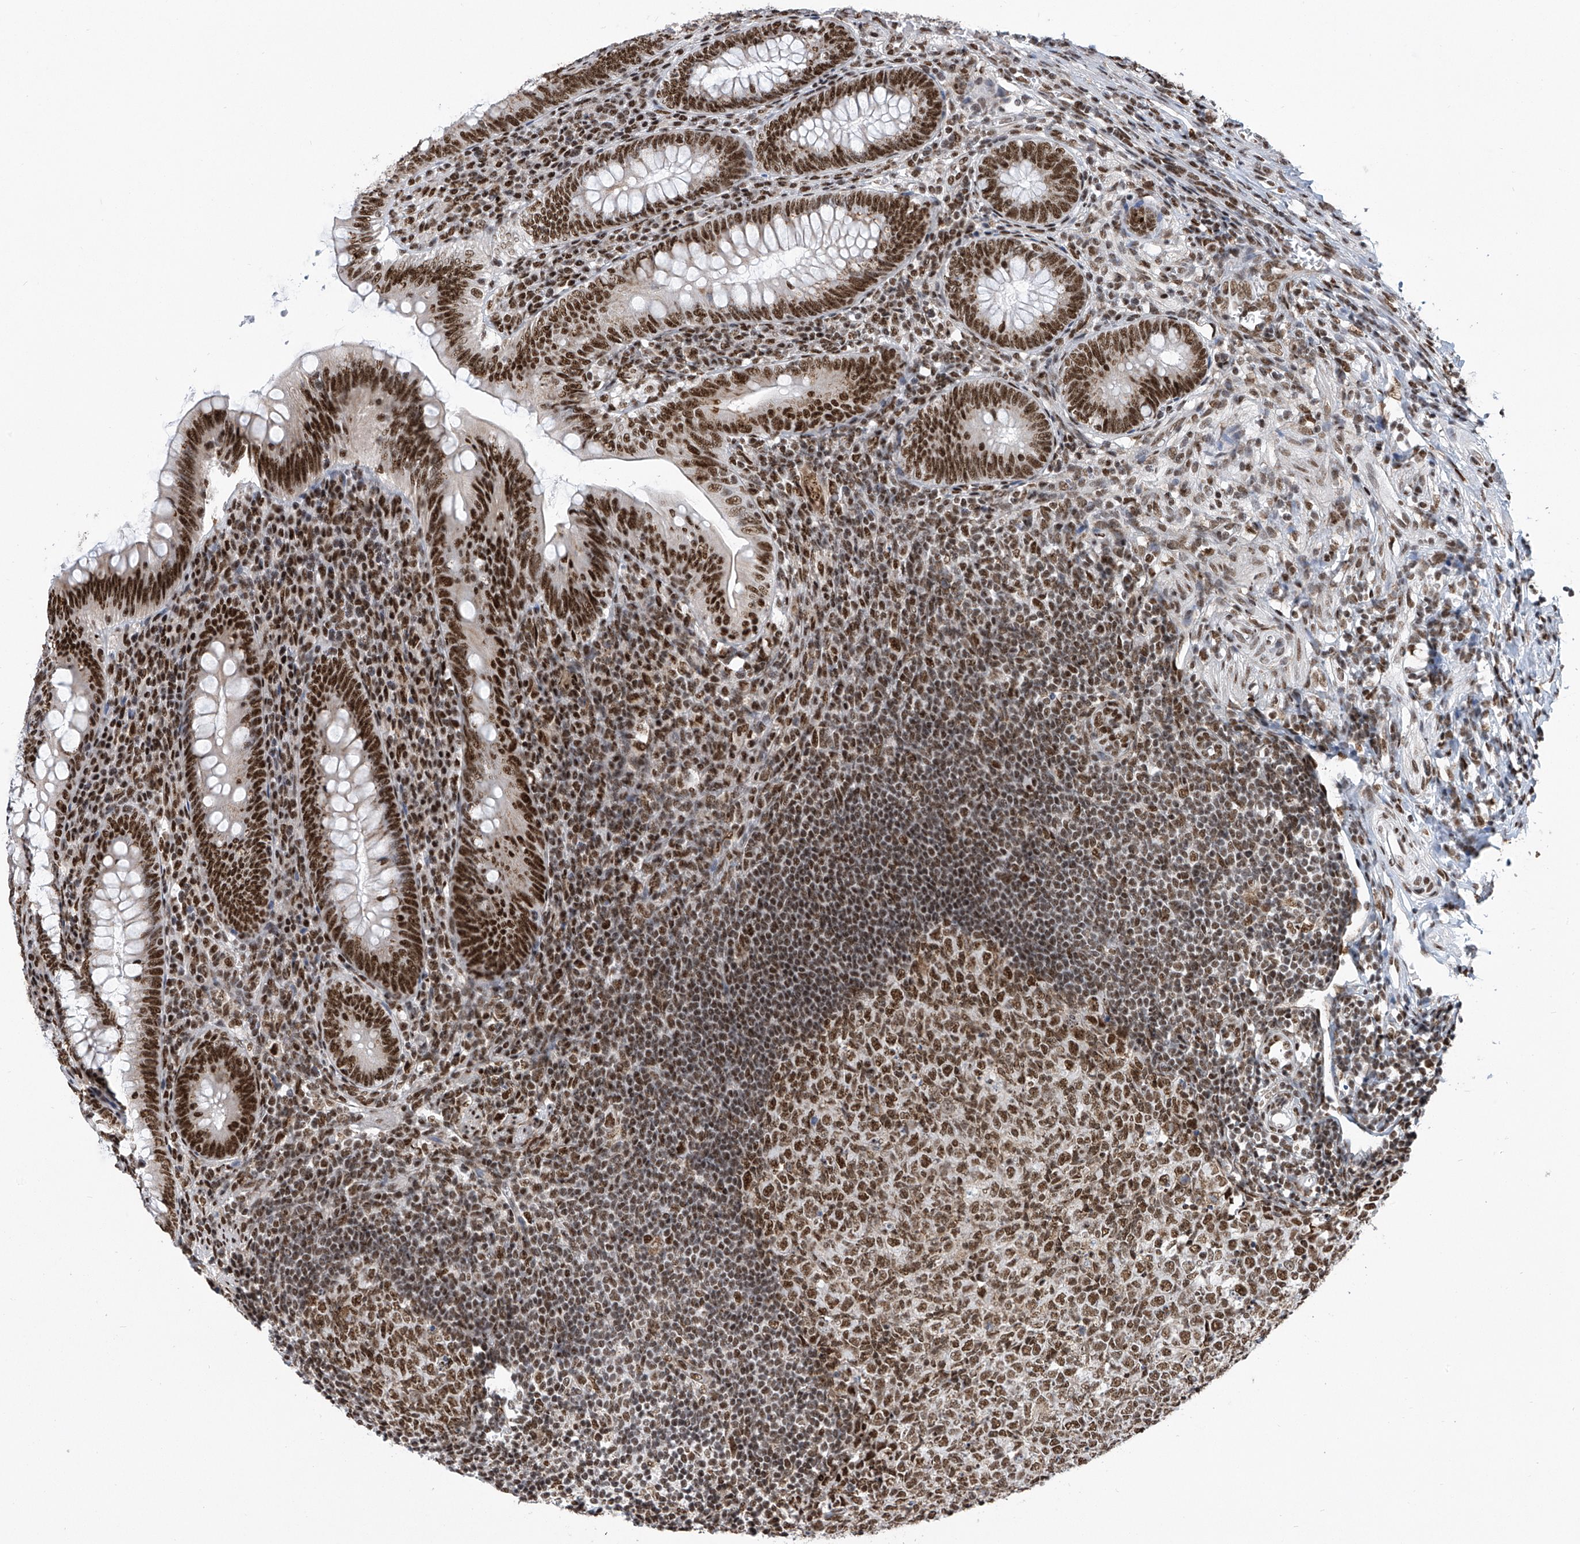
{"staining": {"intensity": "strong", "quantity": ">75%", "location": "nuclear"}, "tissue": "appendix", "cell_type": "Glandular cells", "image_type": "normal", "snomed": [{"axis": "morphology", "description": "Normal tissue, NOS"}, {"axis": "topography", "description": "Appendix"}], "caption": "Appendix stained with immunohistochemistry (IHC) reveals strong nuclear positivity in approximately >75% of glandular cells.", "gene": "APLF", "patient": {"sex": "male", "age": 14}}